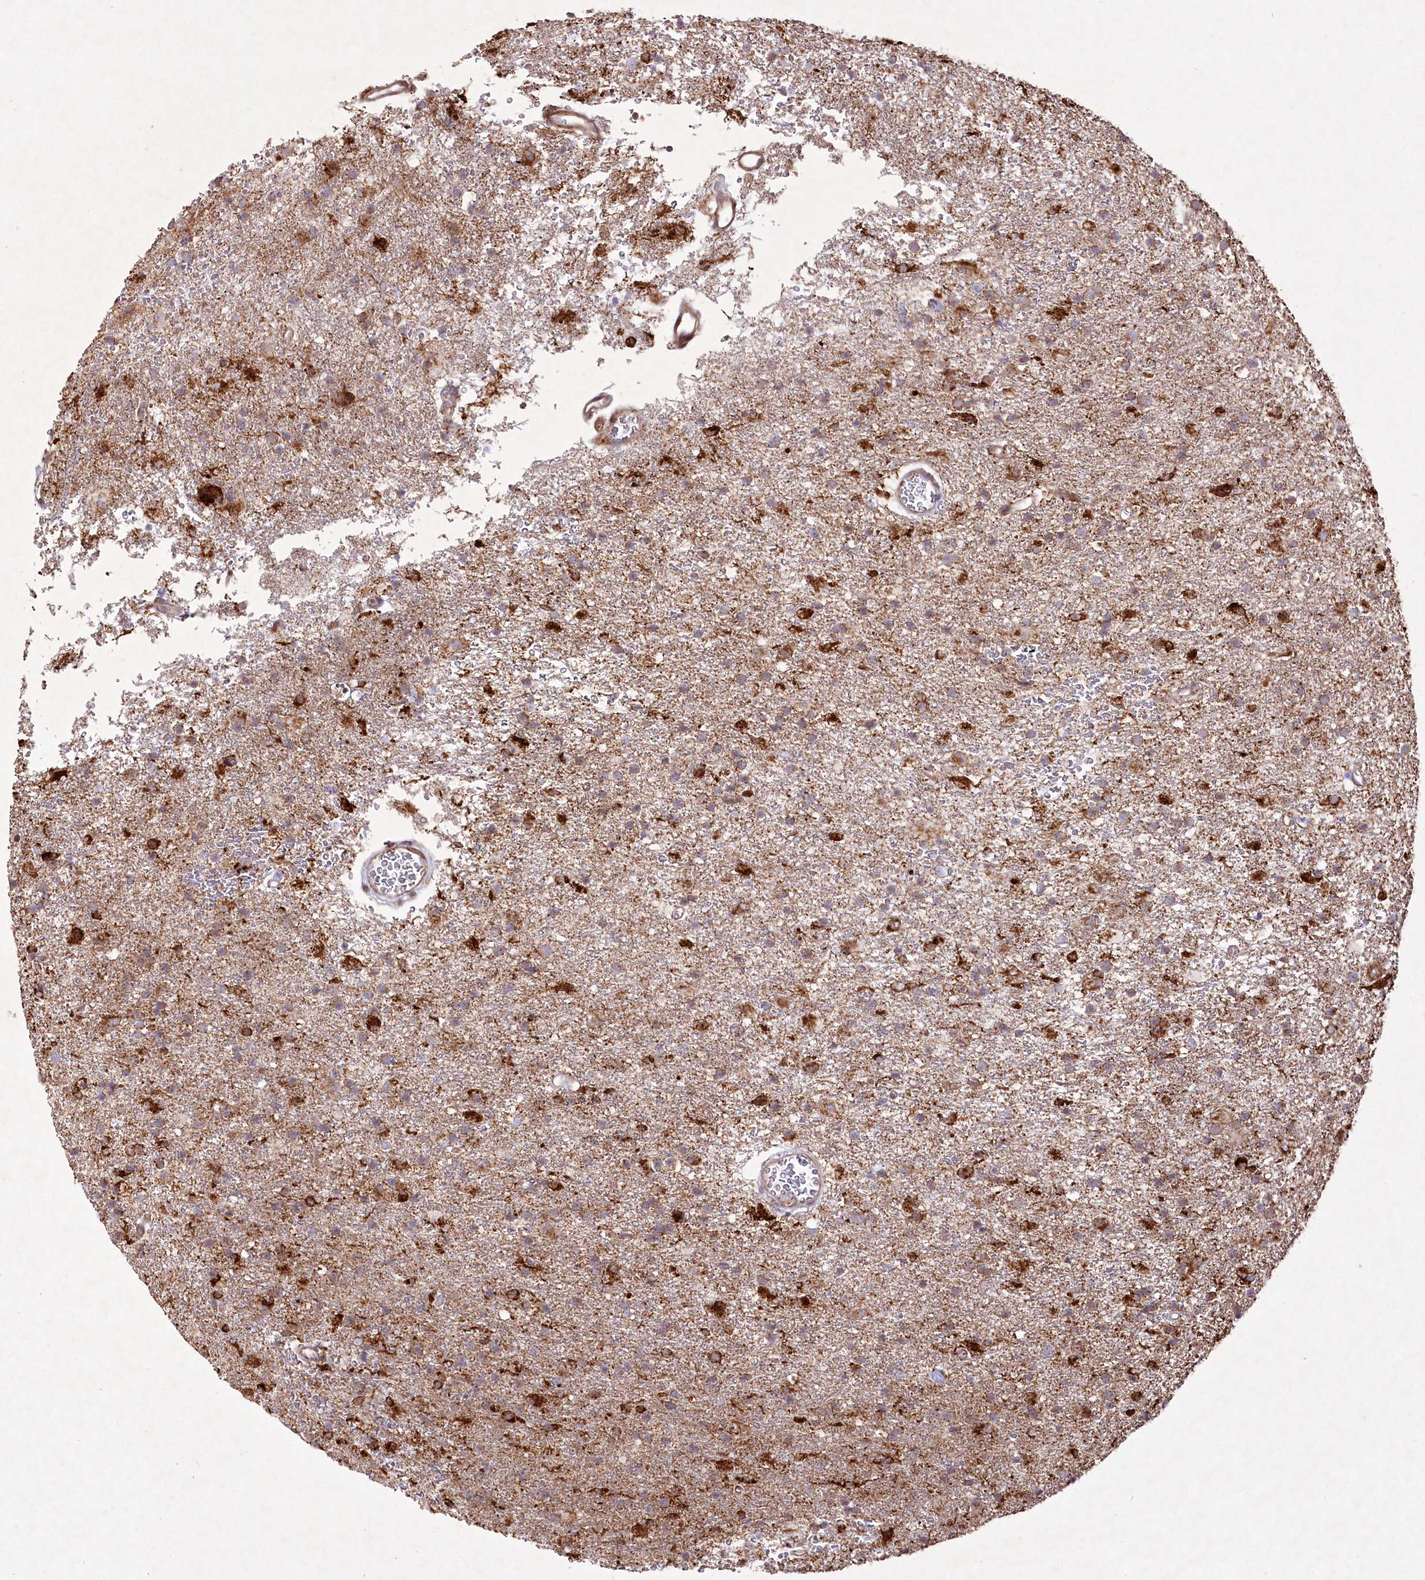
{"staining": {"intensity": "moderate", "quantity": "25%-75%", "location": "cytoplasmic/membranous"}, "tissue": "glioma", "cell_type": "Tumor cells", "image_type": "cancer", "snomed": [{"axis": "morphology", "description": "Glioma, malignant, Low grade"}, {"axis": "topography", "description": "Brain"}], "caption": "Protein analysis of glioma tissue reveals moderate cytoplasmic/membranous staining in approximately 25%-75% of tumor cells.", "gene": "PSTK", "patient": {"sex": "male", "age": 65}}